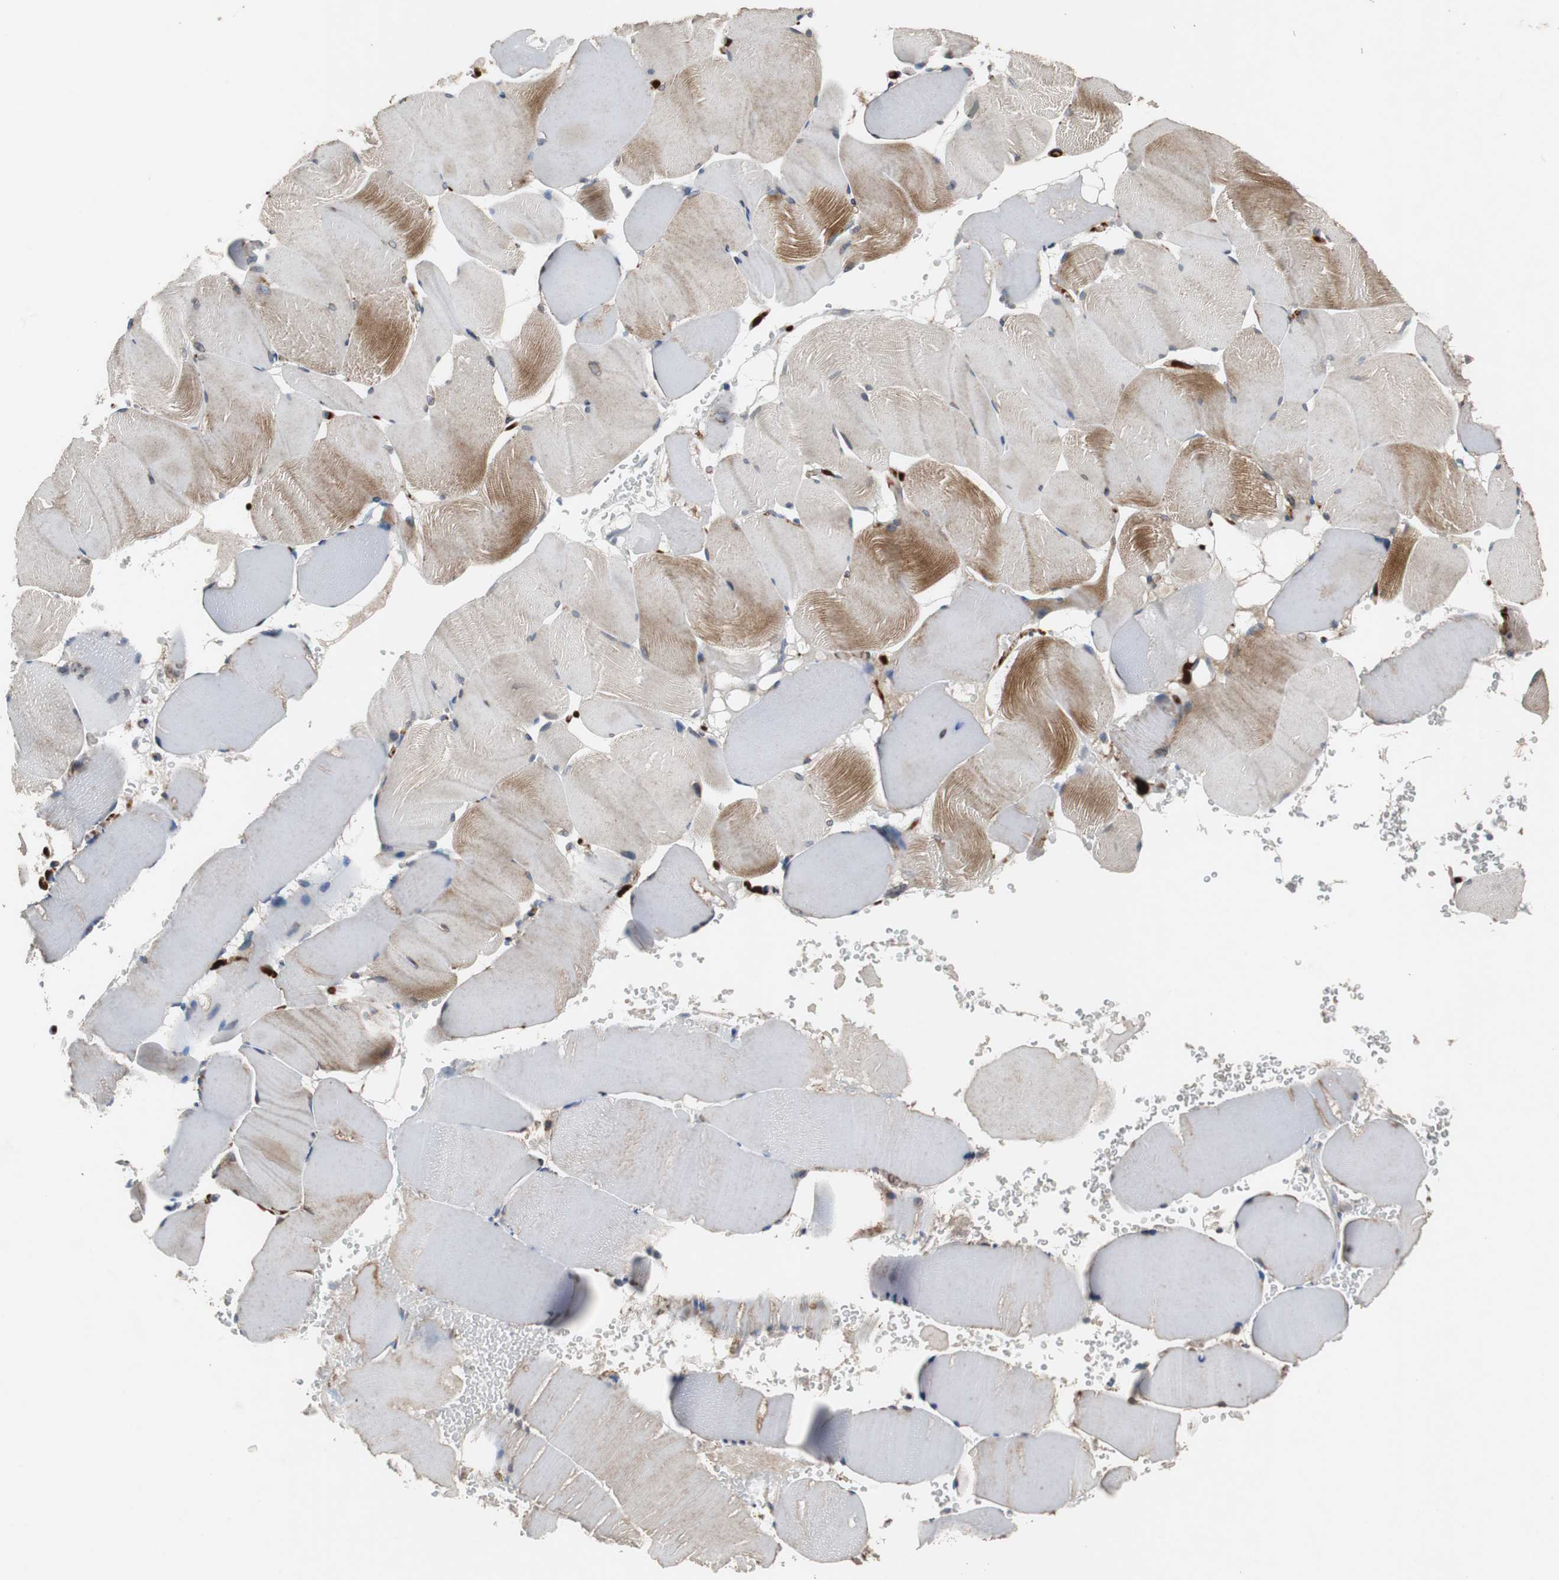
{"staining": {"intensity": "strong", "quantity": "<25%", "location": "cytoplasmic/membranous"}, "tissue": "skeletal muscle", "cell_type": "Myocytes", "image_type": "normal", "snomed": [{"axis": "morphology", "description": "Normal tissue, NOS"}, {"axis": "topography", "description": "Skeletal muscle"}], "caption": "Protein staining of unremarkable skeletal muscle displays strong cytoplasmic/membranous positivity in about <25% of myocytes.", "gene": "SORT1", "patient": {"sex": "male", "age": 62}}